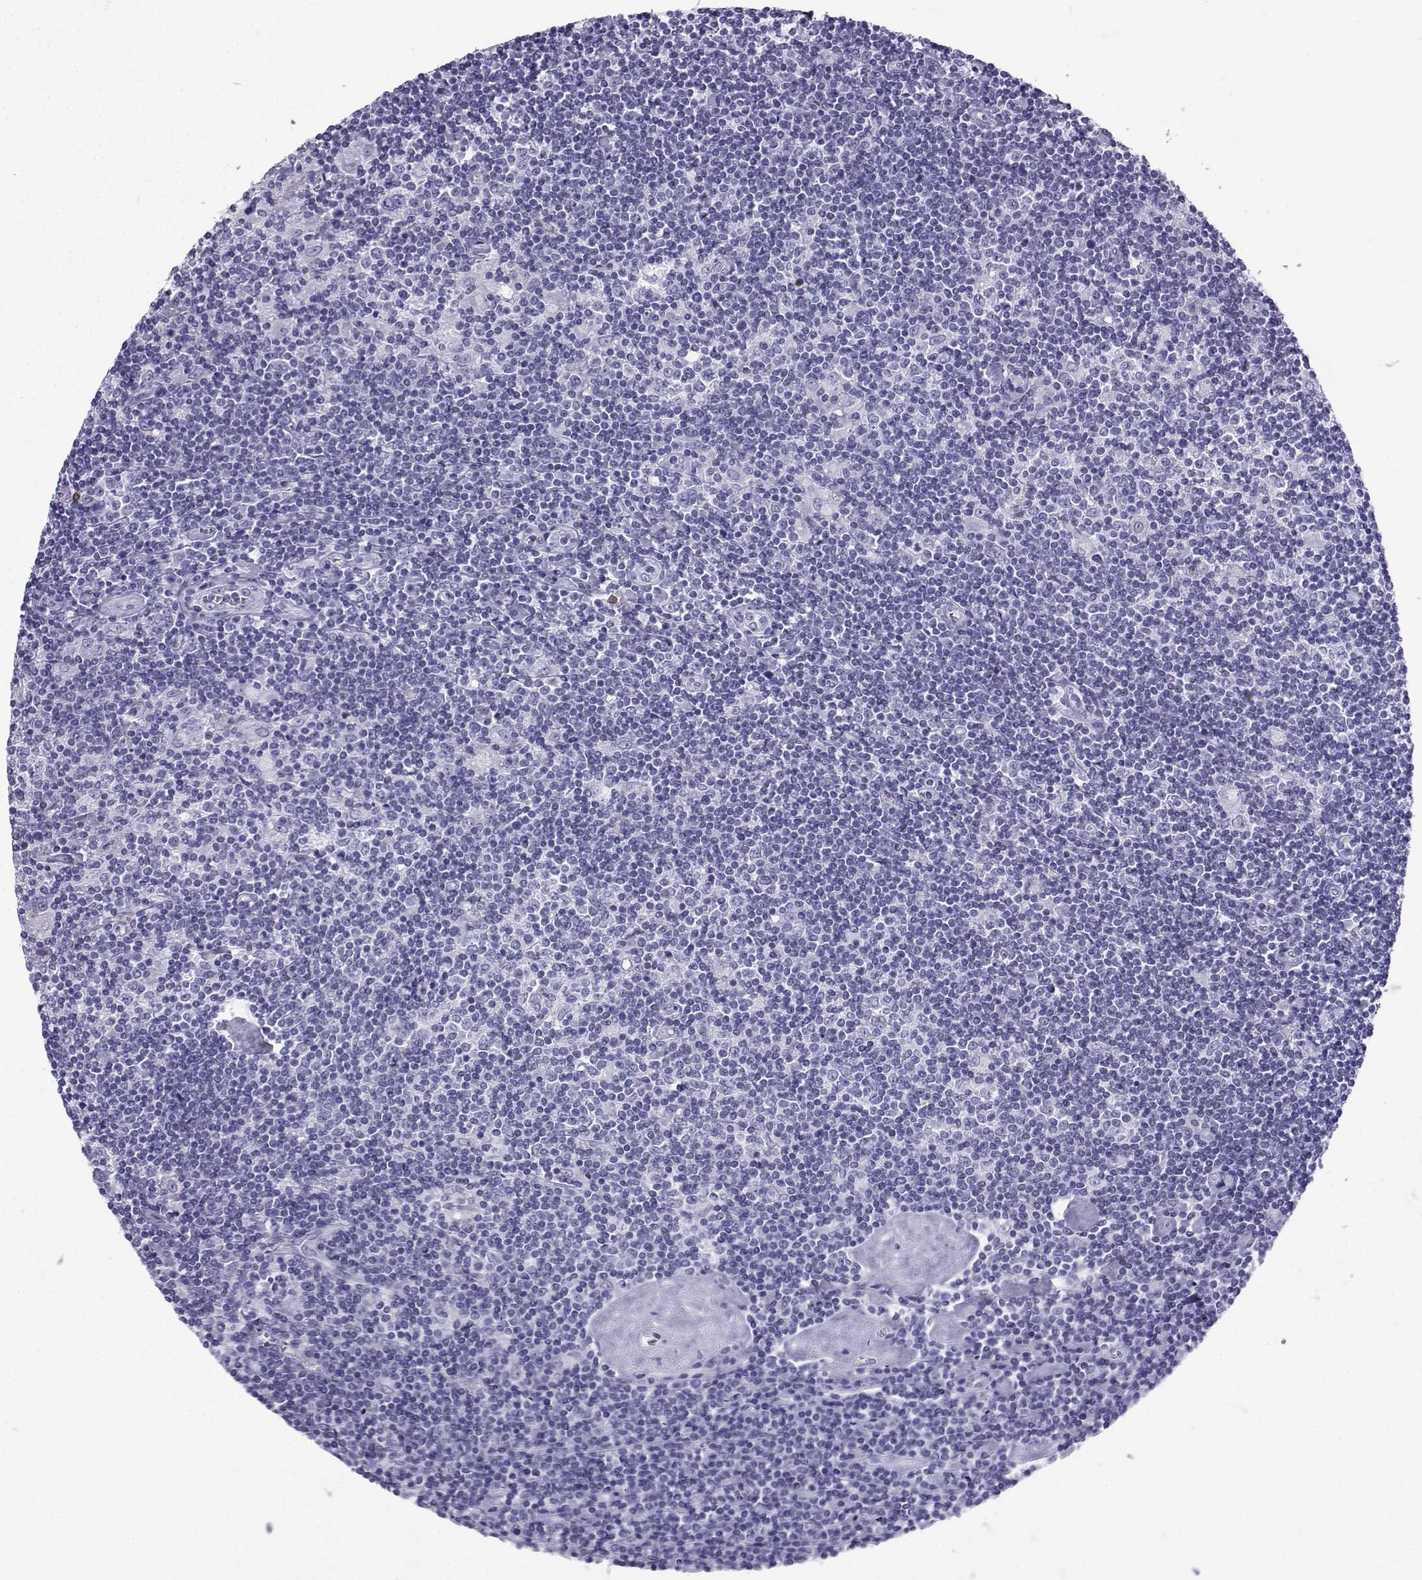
{"staining": {"intensity": "negative", "quantity": "none", "location": "none"}, "tissue": "lymphoma", "cell_type": "Tumor cells", "image_type": "cancer", "snomed": [{"axis": "morphology", "description": "Hodgkin's disease, NOS"}, {"axis": "topography", "description": "Lymph node"}], "caption": "Tumor cells are negative for protein expression in human lymphoma.", "gene": "SLC18A2", "patient": {"sex": "male", "age": 40}}